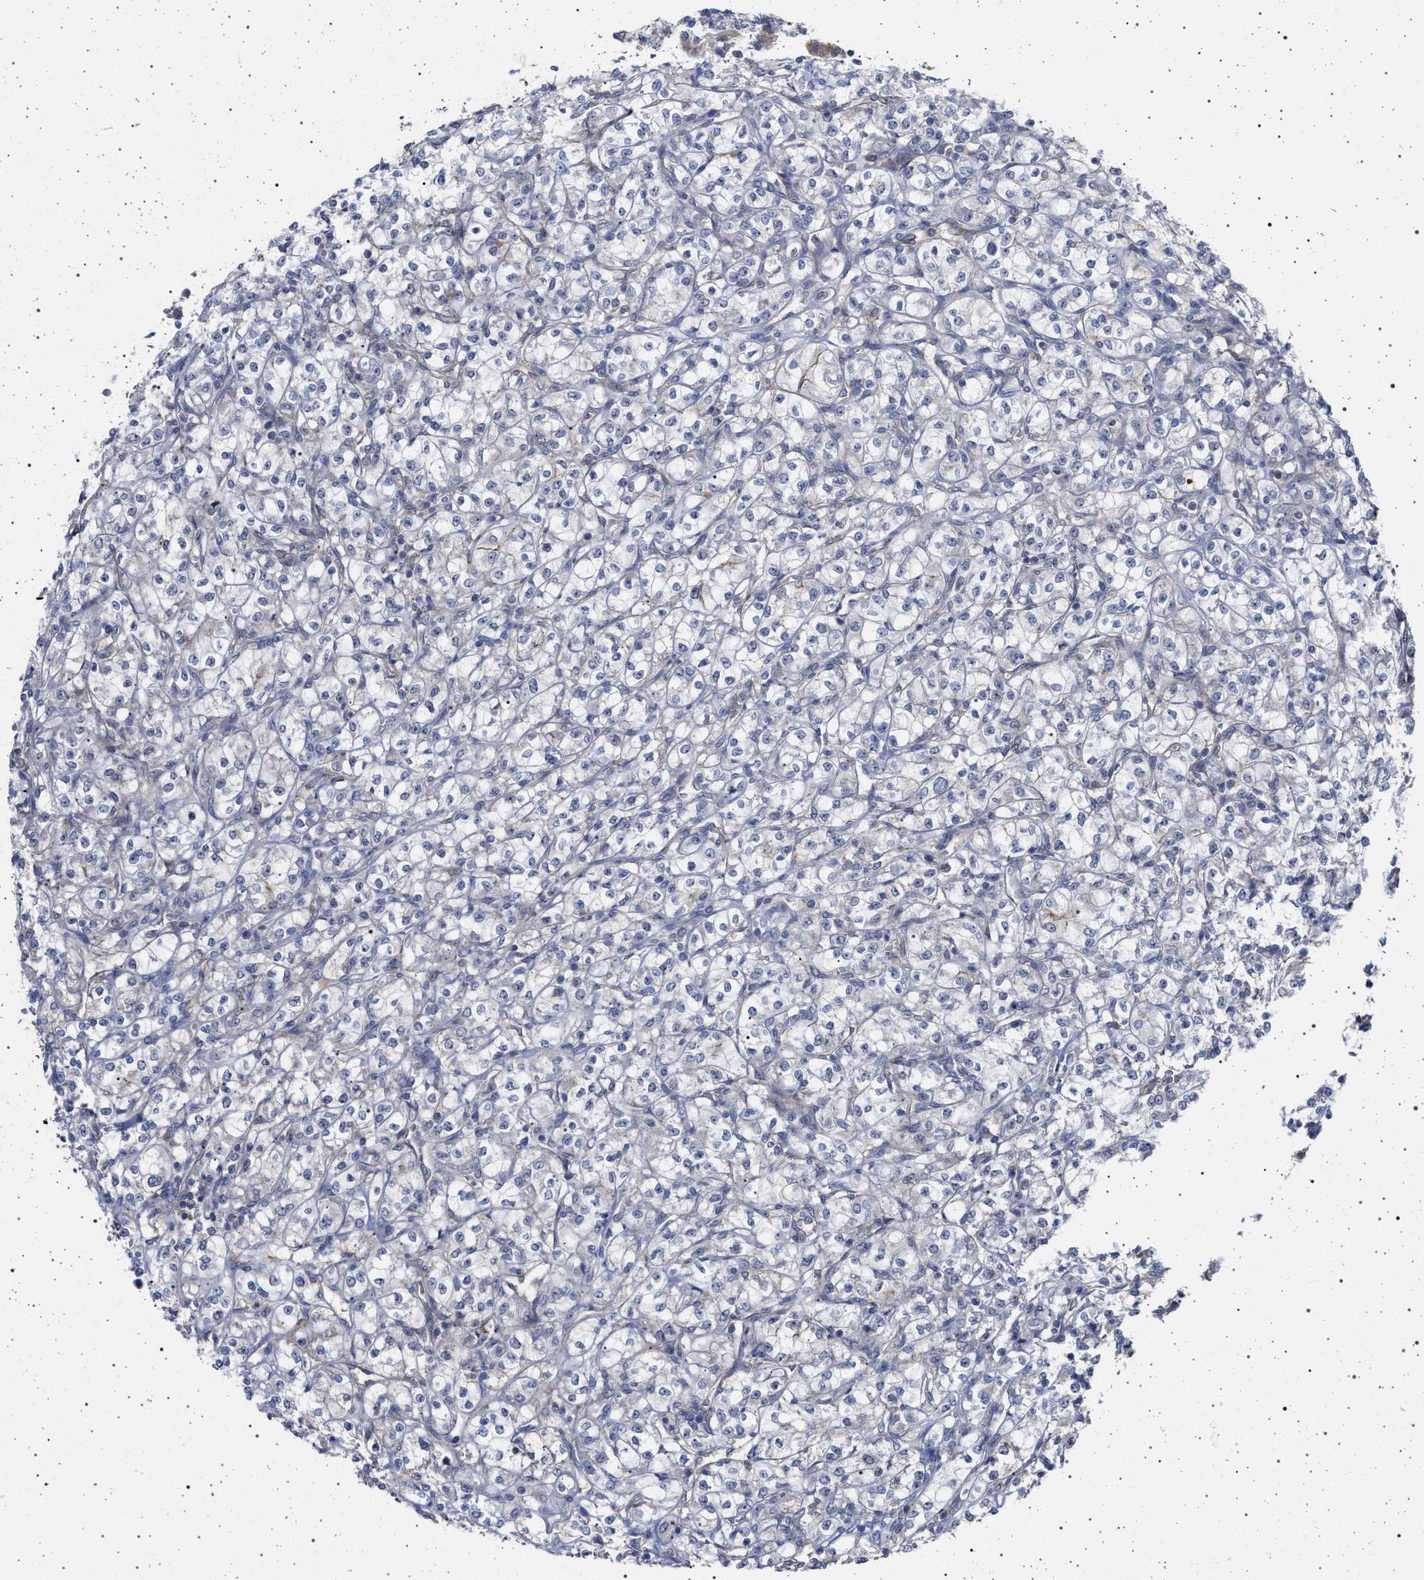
{"staining": {"intensity": "negative", "quantity": "none", "location": "none"}, "tissue": "renal cancer", "cell_type": "Tumor cells", "image_type": "cancer", "snomed": [{"axis": "morphology", "description": "Adenocarcinoma, NOS"}, {"axis": "topography", "description": "Kidney"}], "caption": "IHC of renal cancer (adenocarcinoma) displays no positivity in tumor cells.", "gene": "RBM48", "patient": {"sex": "male", "age": 77}}